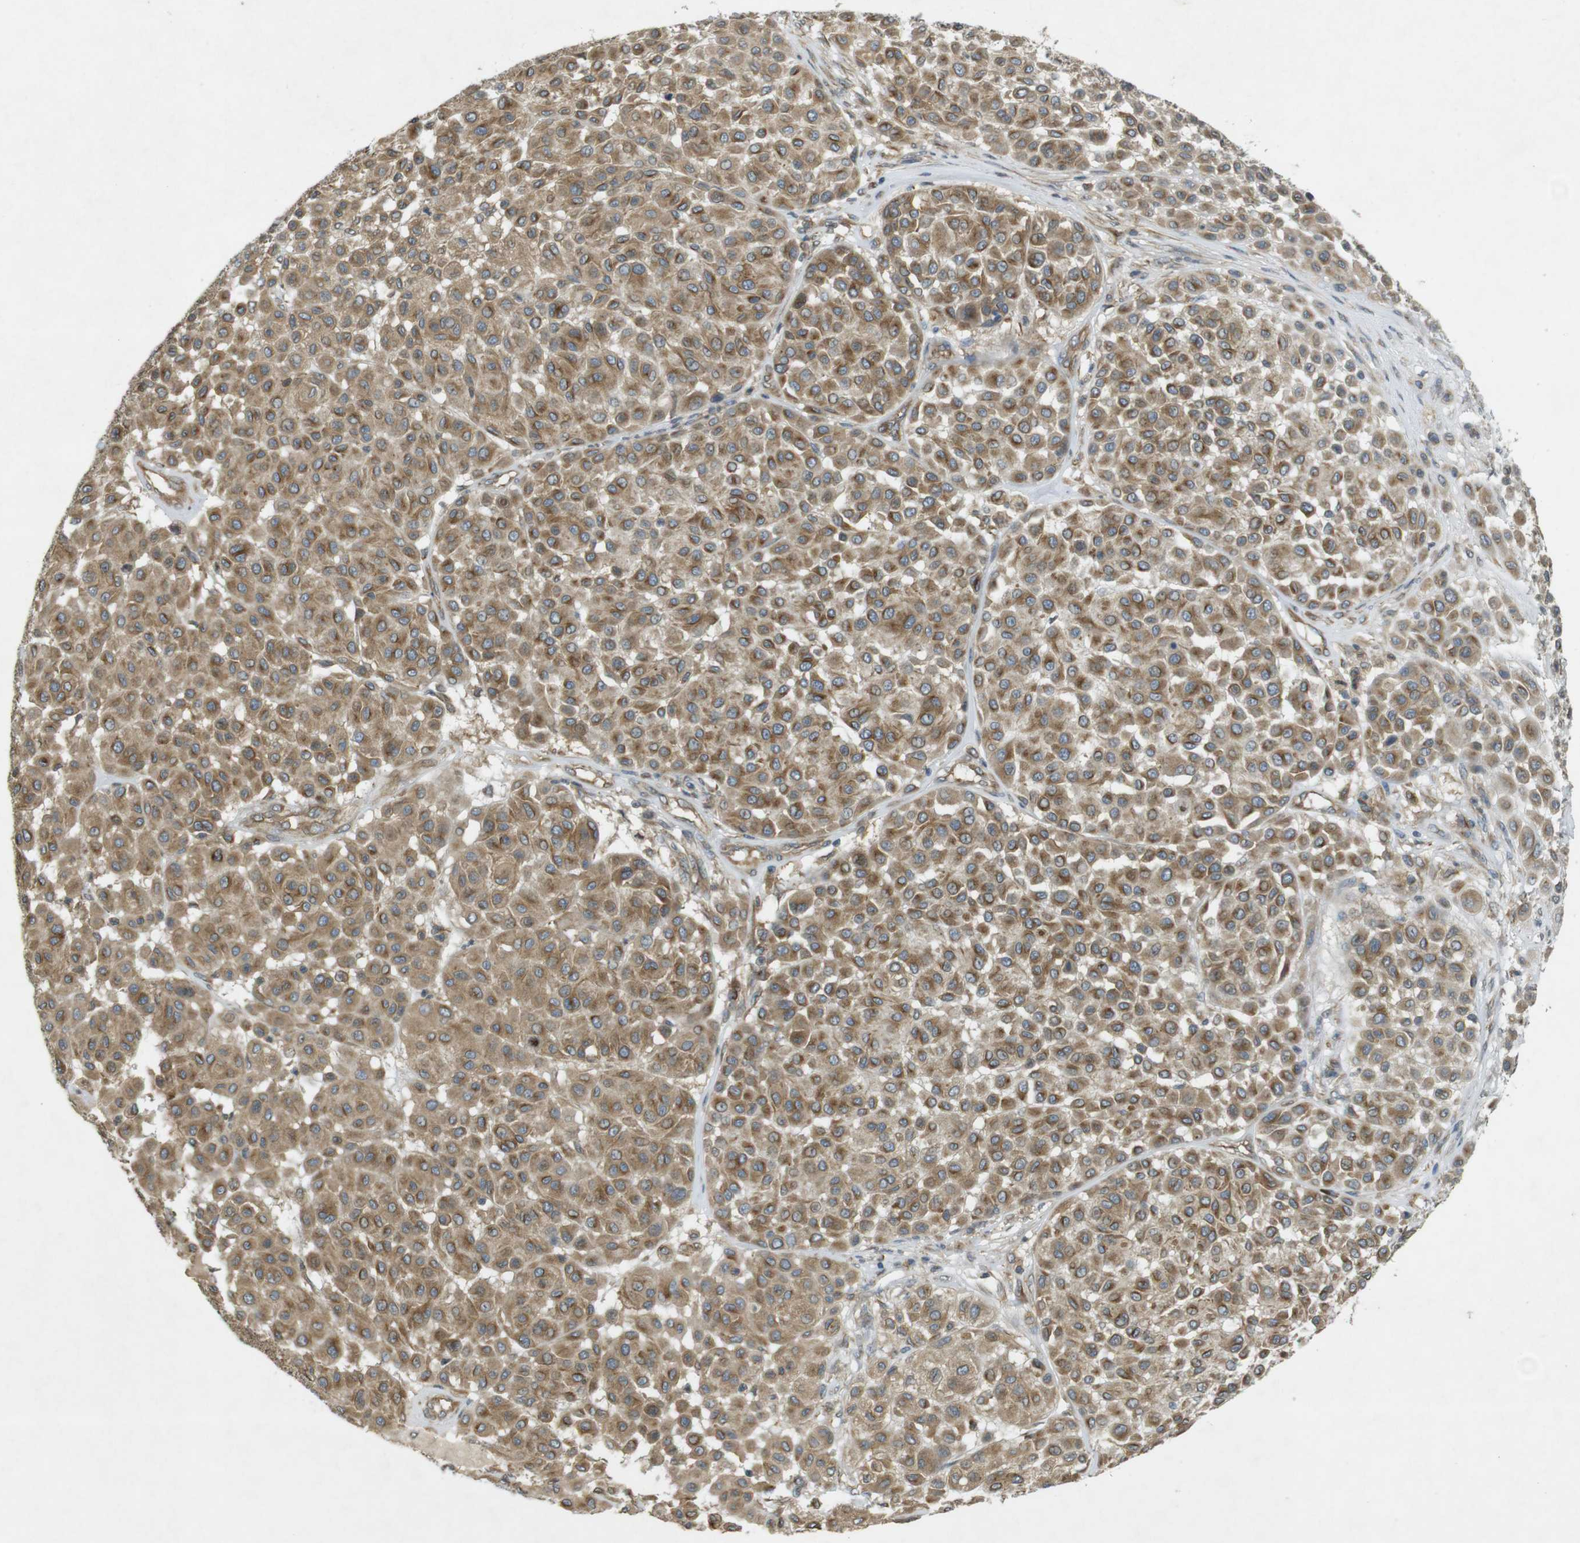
{"staining": {"intensity": "moderate", "quantity": ">75%", "location": "cytoplasmic/membranous"}, "tissue": "melanoma", "cell_type": "Tumor cells", "image_type": "cancer", "snomed": [{"axis": "morphology", "description": "Malignant melanoma, Metastatic site"}, {"axis": "topography", "description": "Soft tissue"}], "caption": "Immunohistochemistry of melanoma displays medium levels of moderate cytoplasmic/membranous staining in about >75% of tumor cells.", "gene": "KIF5B", "patient": {"sex": "male", "age": 41}}